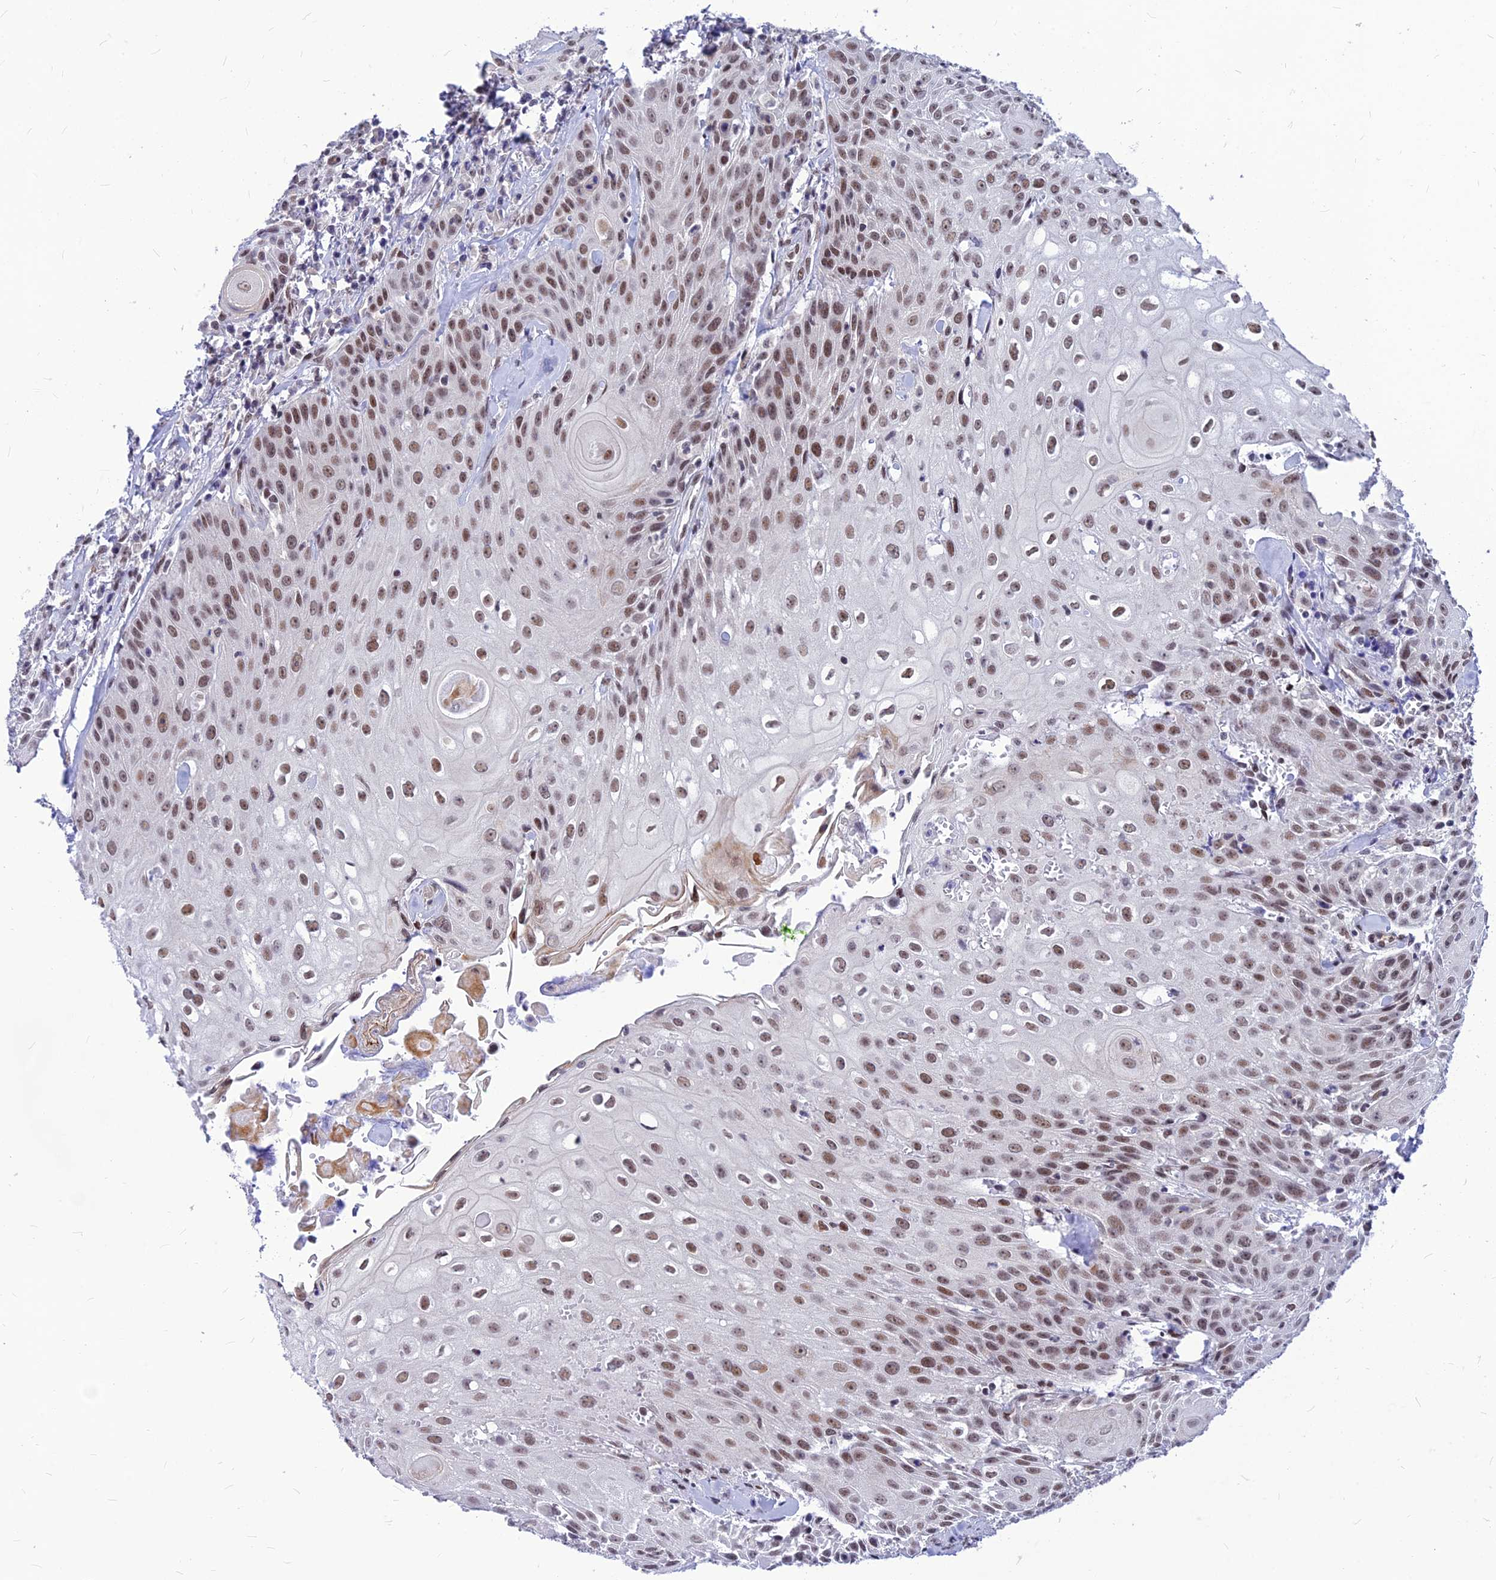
{"staining": {"intensity": "moderate", "quantity": ">75%", "location": "nuclear"}, "tissue": "head and neck cancer", "cell_type": "Tumor cells", "image_type": "cancer", "snomed": [{"axis": "morphology", "description": "Squamous cell carcinoma, NOS"}, {"axis": "topography", "description": "Oral tissue"}, {"axis": "topography", "description": "Head-Neck"}], "caption": "Human head and neck cancer (squamous cell carcinoma) stained for a protein (brown) demonstrates moderate nuclear positive staining in approximately >75% of tumor cells.", "gene": "KCTD13", "patient": {"sex": "female", "age": 82}}